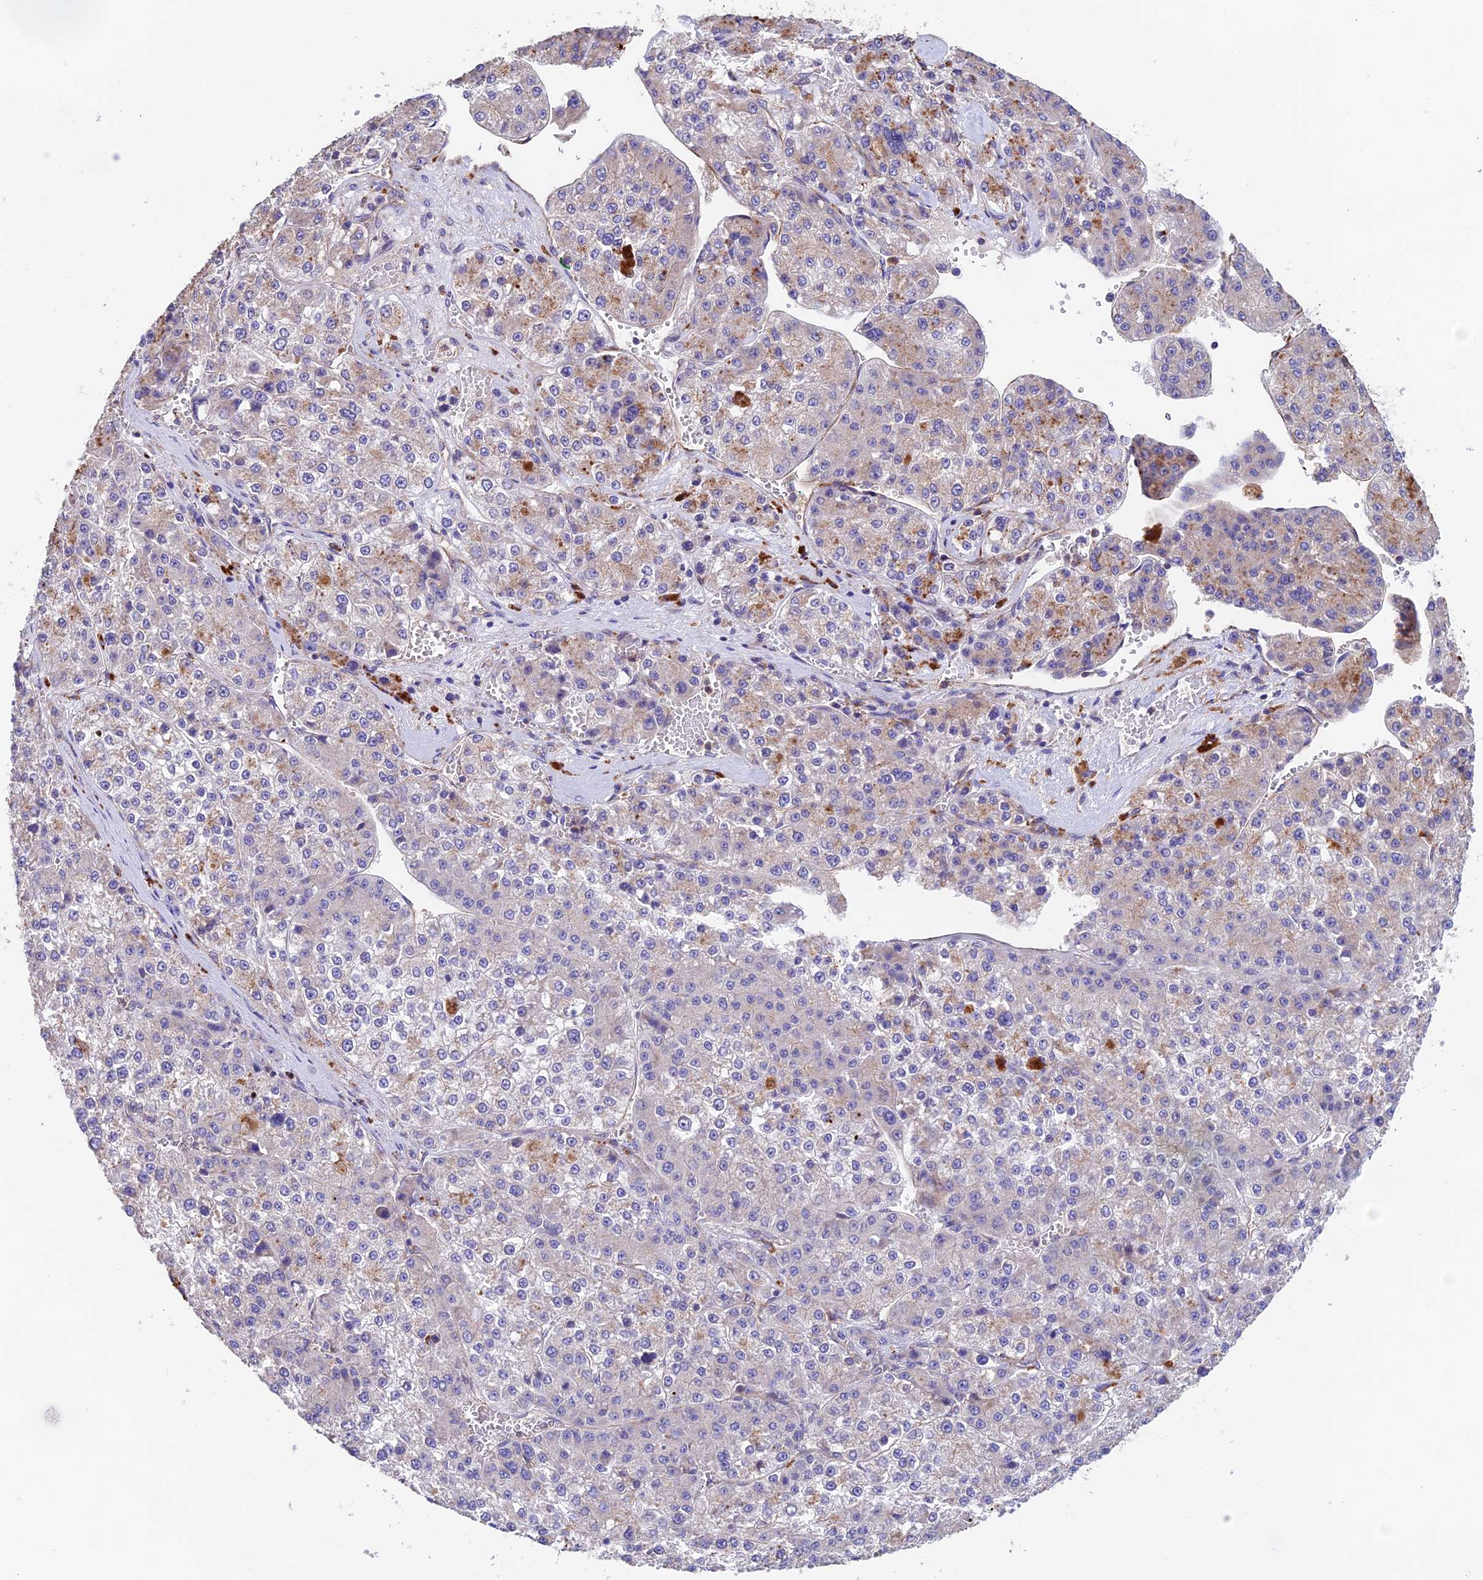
{"staining": {"intensity": "weak", "quantity": "<25%", "location": "cytoplasmic/membranous"}, "tissue": "liver cancer", "cell_type": "Tumor cells", "image_type": "cancer", "snomed": [{"axis": "morphology", "description": "Carcinoma, Hepatocellular, NOS"}, {"axis": "topography", "description": "Liver"}], "caption": "Liver hepatocellular carcinoma was stained to show a protein in brown. There is no significant expression in tumor cells.", "gene": "EMC3", "patient": {"sex": "female", "age": 73}}